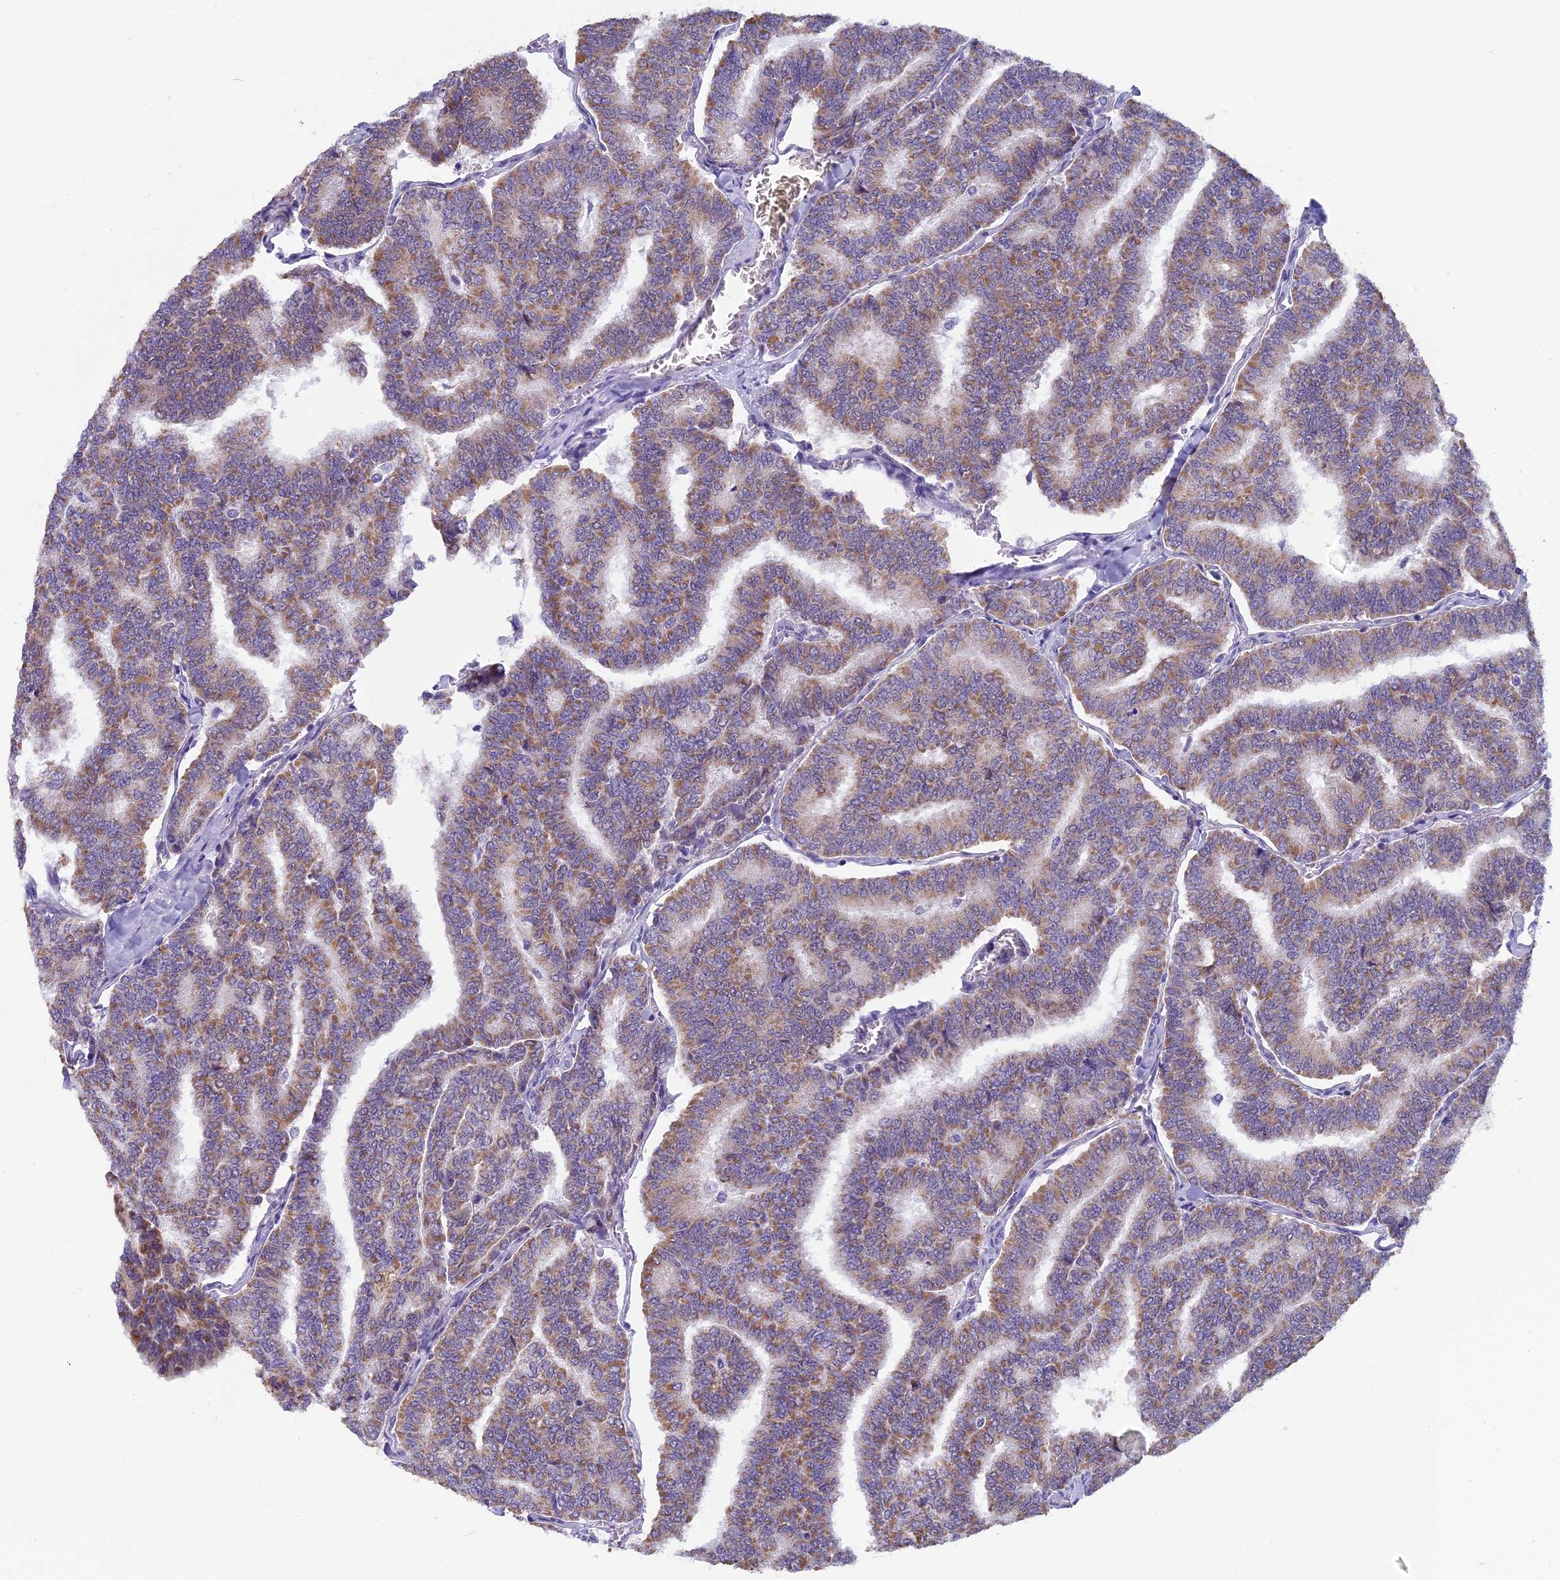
{"staining": {"intensity": "moderate", "quantity": ">75%", "location": "cytoplasmic/membranous"}, "tissue": "thyroid cancer", "cell_type": "Tumor cells", "image_type": "cancer", "snomed": [{"axis": "morphology", "description": "Papillary adenocarcinoma, NOS"}, {"axis": "topography", "description": "Thyroid gland"}], "caption": "About >75% of tumor cells in papillary adenocarcinoma (thyroid) demonstrate moderate cytoplasmic/membranous protein expression as visualized by brown immunohistochemical staining.", "gene": "ZNF317", "patient": {"sex": "female", "age": 35}}